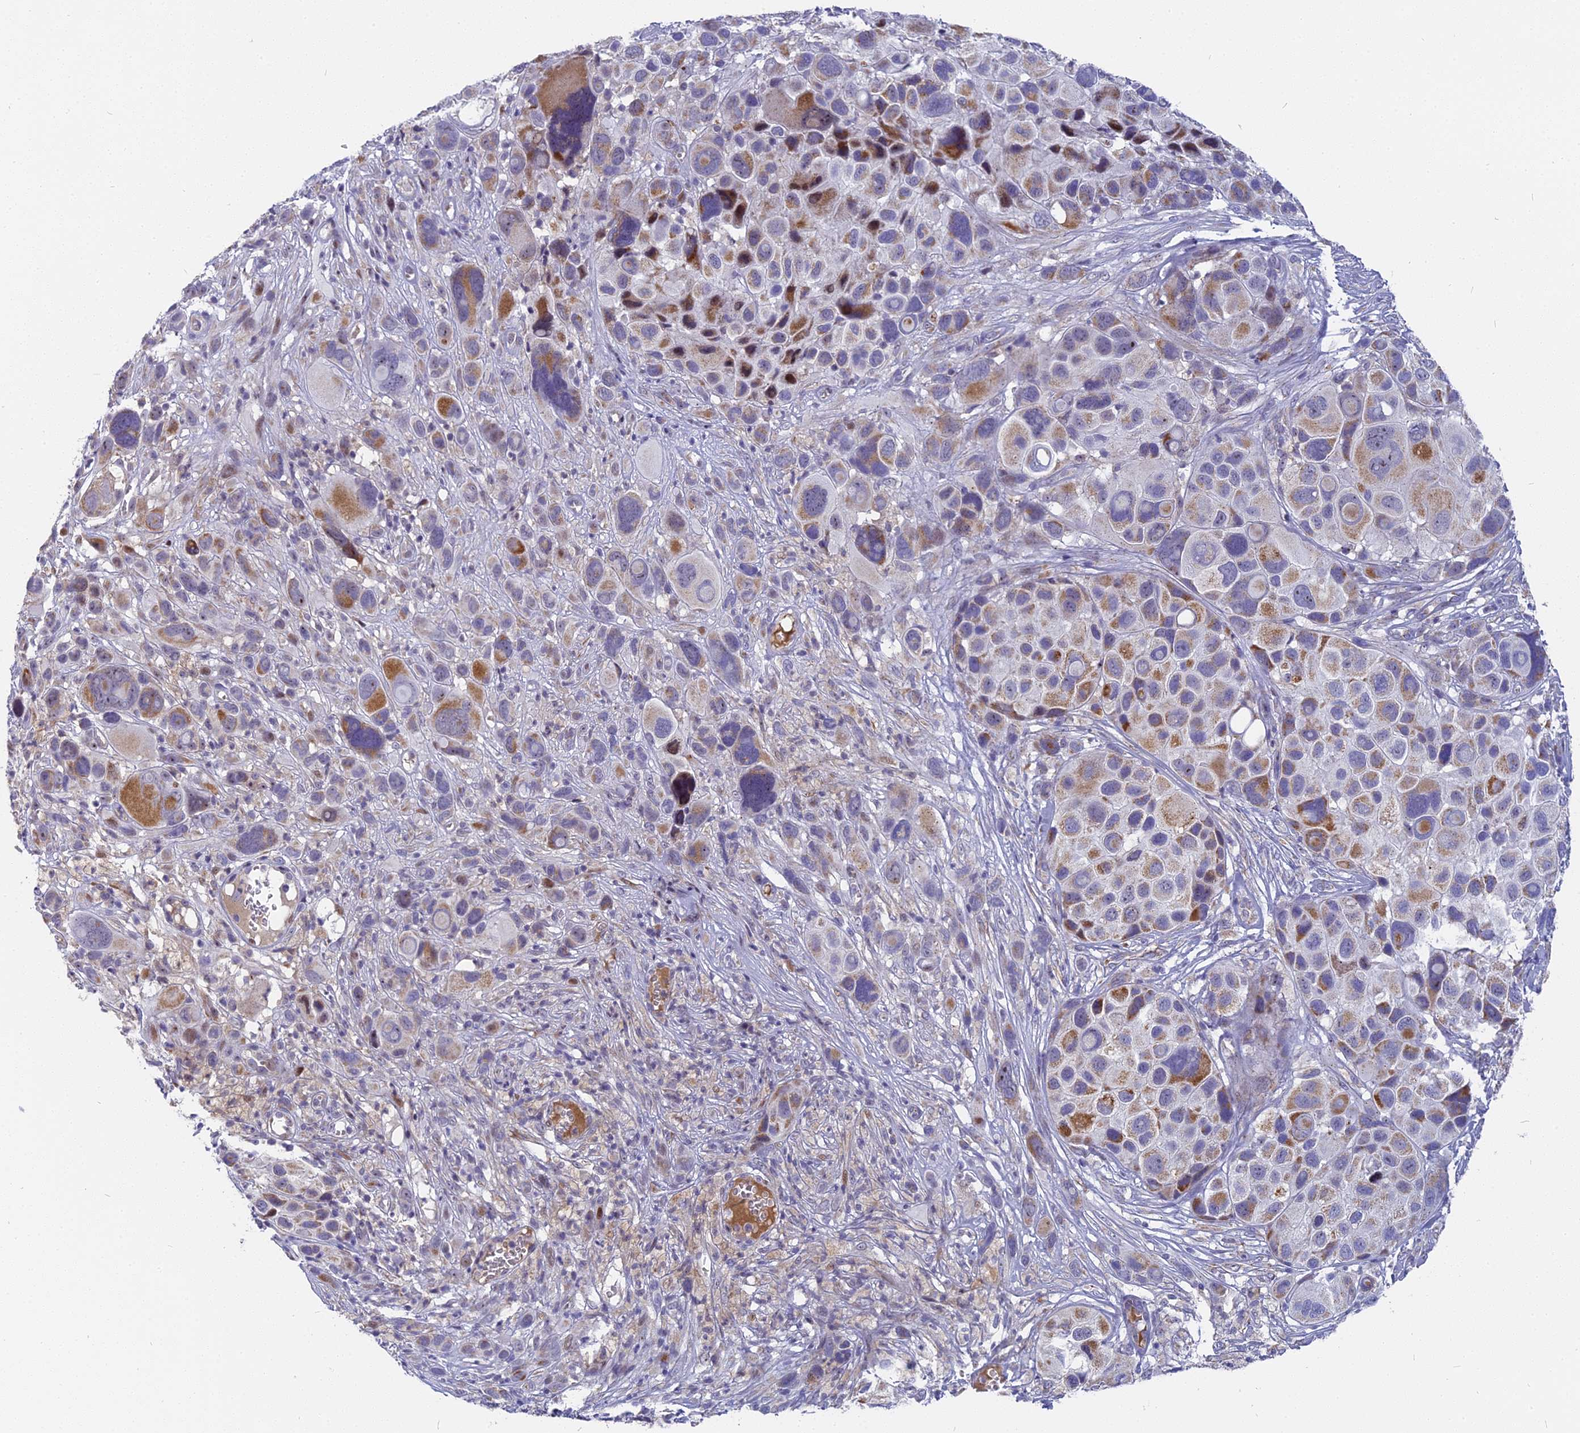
{"staining": {"intensity": "moderate", "quantity": "25%-75%", "location": "cytoplasmic/membranous,nuclear"}, "tissue": "melanoma", "cell_type": "Tumor cells", "image_type": "cancer", "snomed": [{"axis": "morphology", "description": "Malignant melanoma, NOS"}, {"axis": "topography", "description": "Skin of trunk"}], "caption": "Immunohistochemical staining of human melanoma displays medium levels of moderate cytoplasmic/membranous and nuclear protein positivity in about 25%-75% of tumor cells.", "gene": "DTWD1", "patient": {"sex": "male", "age": 71}}